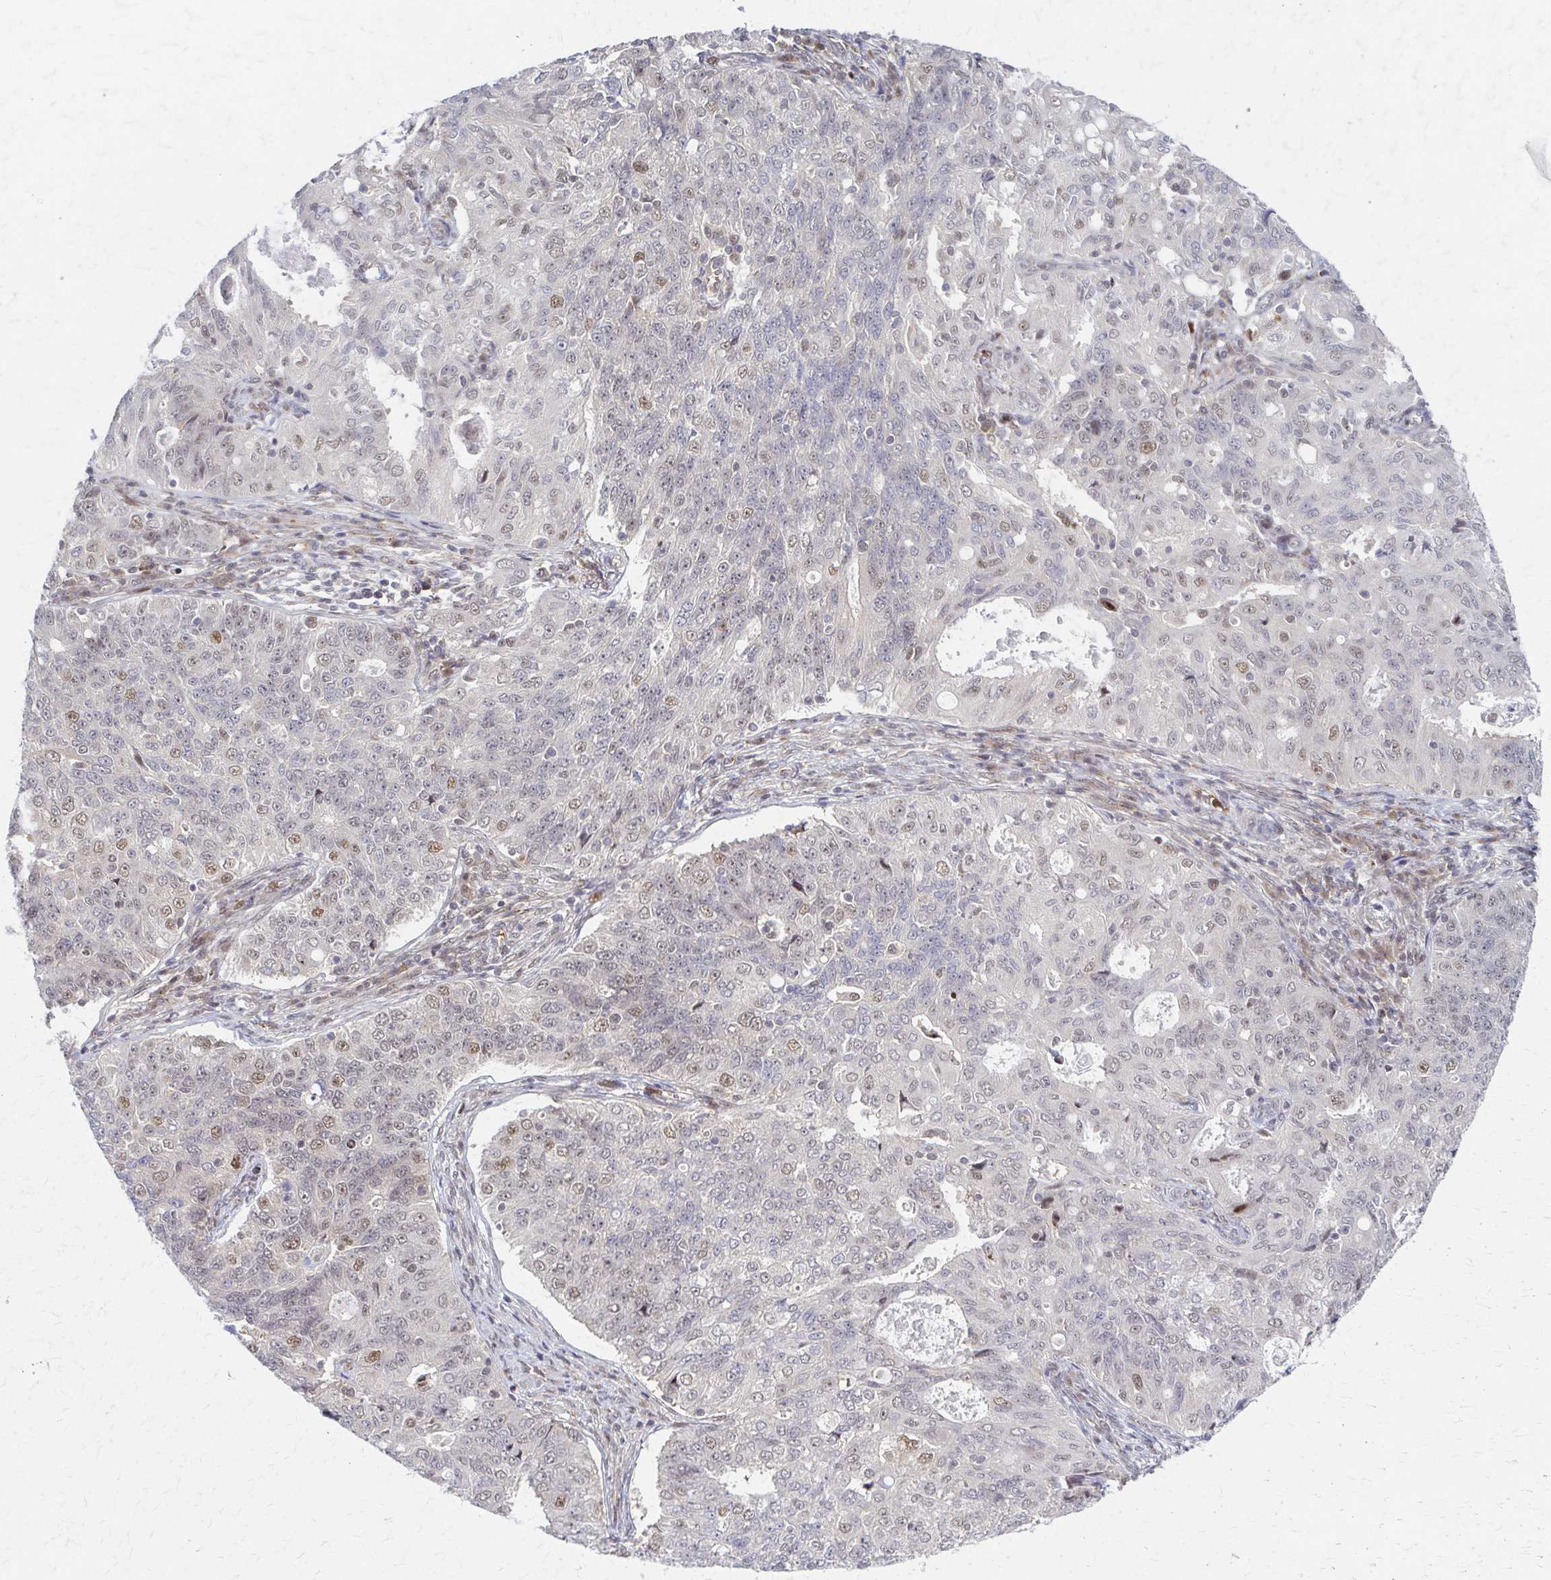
{"staining": {"intensity": "weak", "quantity": "25%-75%", "location": "nuclear"}, "tissue": "endometrial cancer", "cell_type": "Tumor cells", "image_type": "cancer", "snomed": [{"axis": "morphology", "description": "Adenocarcinoma, NOS"}, {"axis": "topography", "description": "Endometrium"}], "caption": "High-power microscopy captured an immunohistochemistry (IHC) histopathology image of adenocarcinoma (endometrial), revealing weak nuclear positivity in approximately 25%-75% of tumor cells. Immunohistochemistry stains the protein of interest in brown and the nuclei are stained blue.", "gene": "PSMD7", "patient": {"sex": "female", "age": 43}}